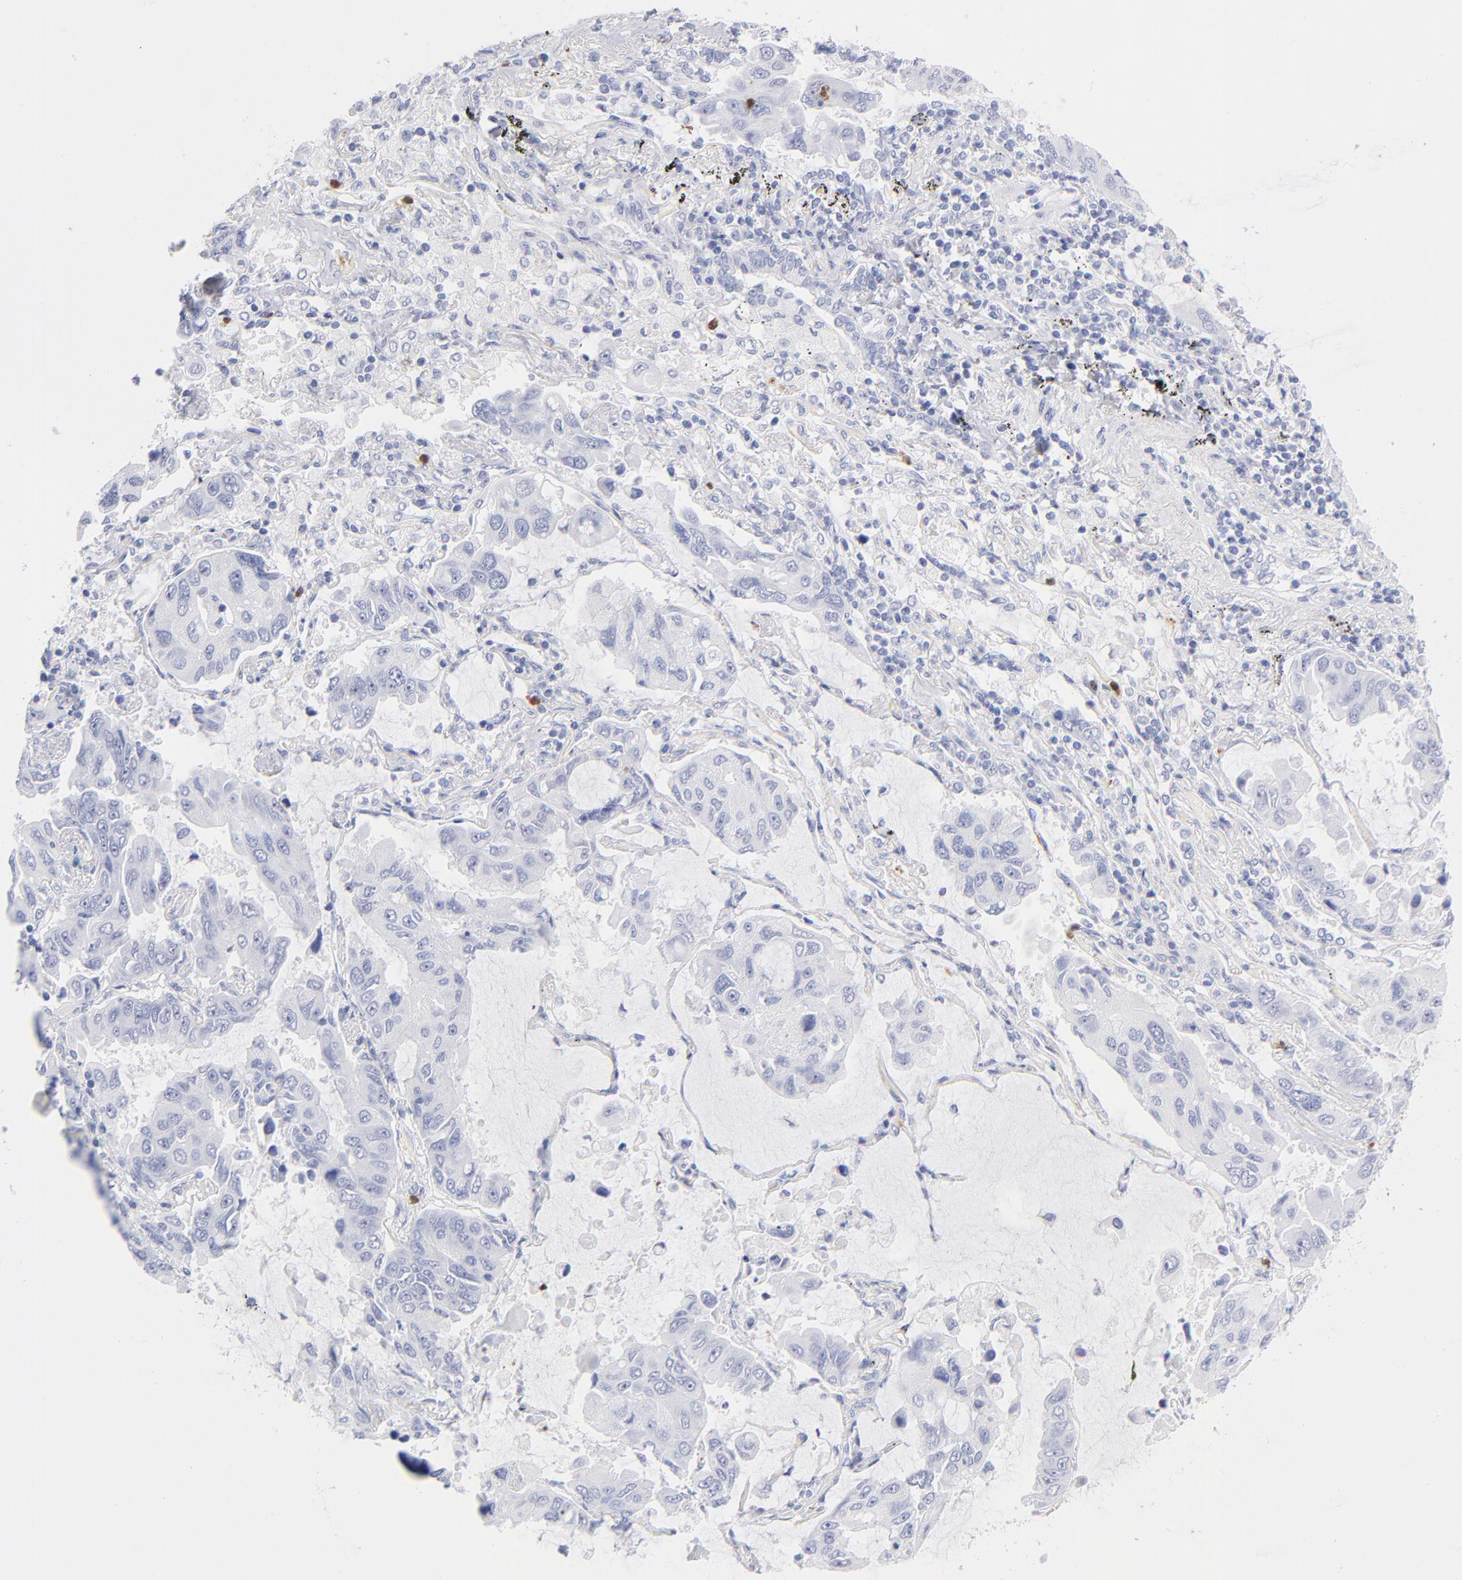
{"staining": {"intensity": "negative", "quantity": "none", "location": "none"}, "tissue": "lung cancer", "cell_type": "Tumor cells", "image_type": "cancer", "snomed": [{"axis": "morphology", "description": "Adenocarcinoma, NOS"}, {"axis": "topography", "description": "Lung"}], "caption": "This is an IHC histopathology image of lung cancer. There is no positivity in tumor cells.", "gene": "ARG1", "patient": {"sex": "male", "age": 64}}